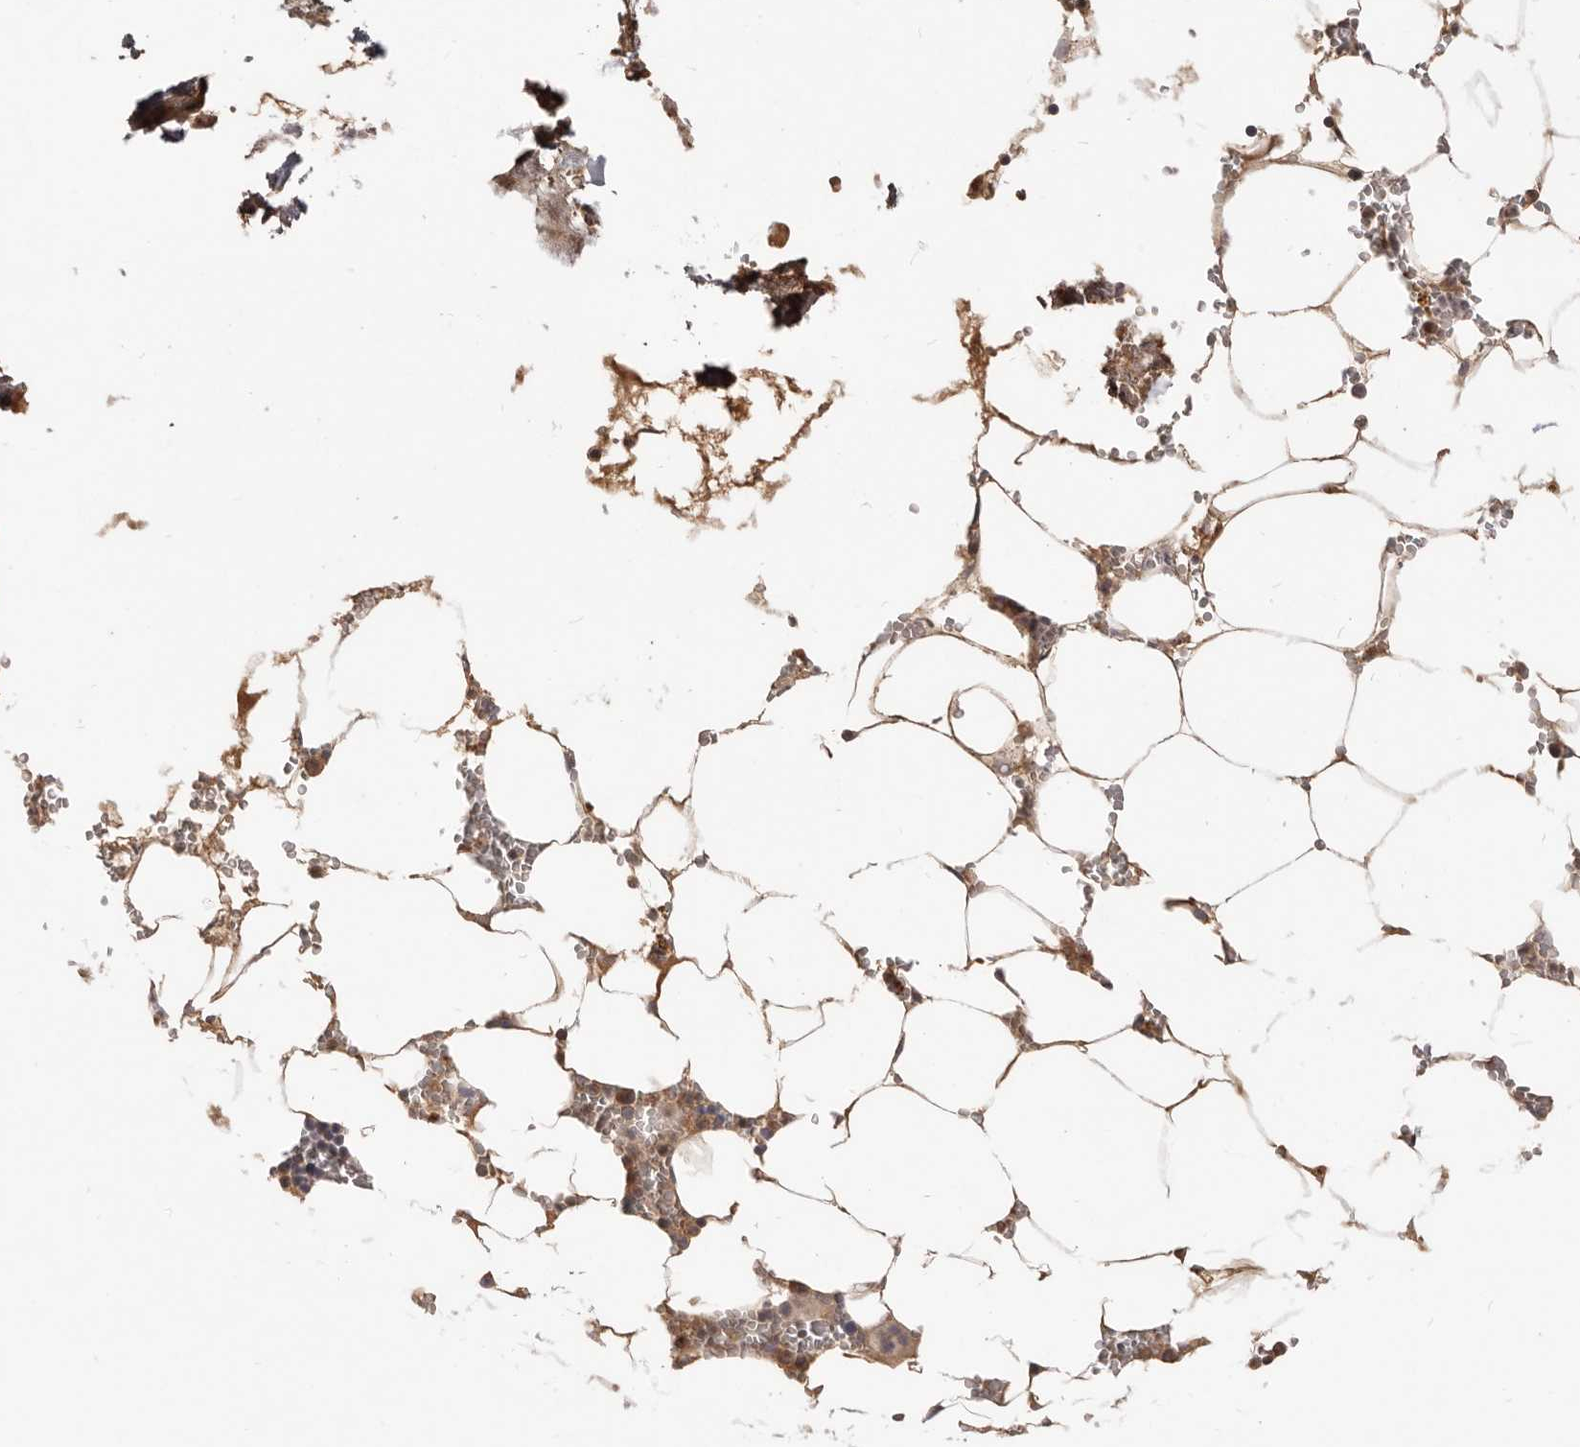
{"staining": {"intensity": "moderate", "quantity": "<25%", "location": "cytoplasmic/membranous"}, "tissue": "bone marrow", "cell_type": "Hematopoietic cells", "image_type": "normal", "snomed": [{"axis": "morphology", "description": "Normal tissue, NOS"}, {"axis": "topography", "description": "Bone marrow"}], "caption": "Unremarkable bone marrow was stained to show a protein in brown. There is low levels of moderate cytoplasmic/membranous expression in about <25% of hematopoietic cells. (brown staining indicates protein expression, while blue staining denotes nuclei).", "gene": "TSPAN13", "patient": {"sex": "male", "age": 70}}